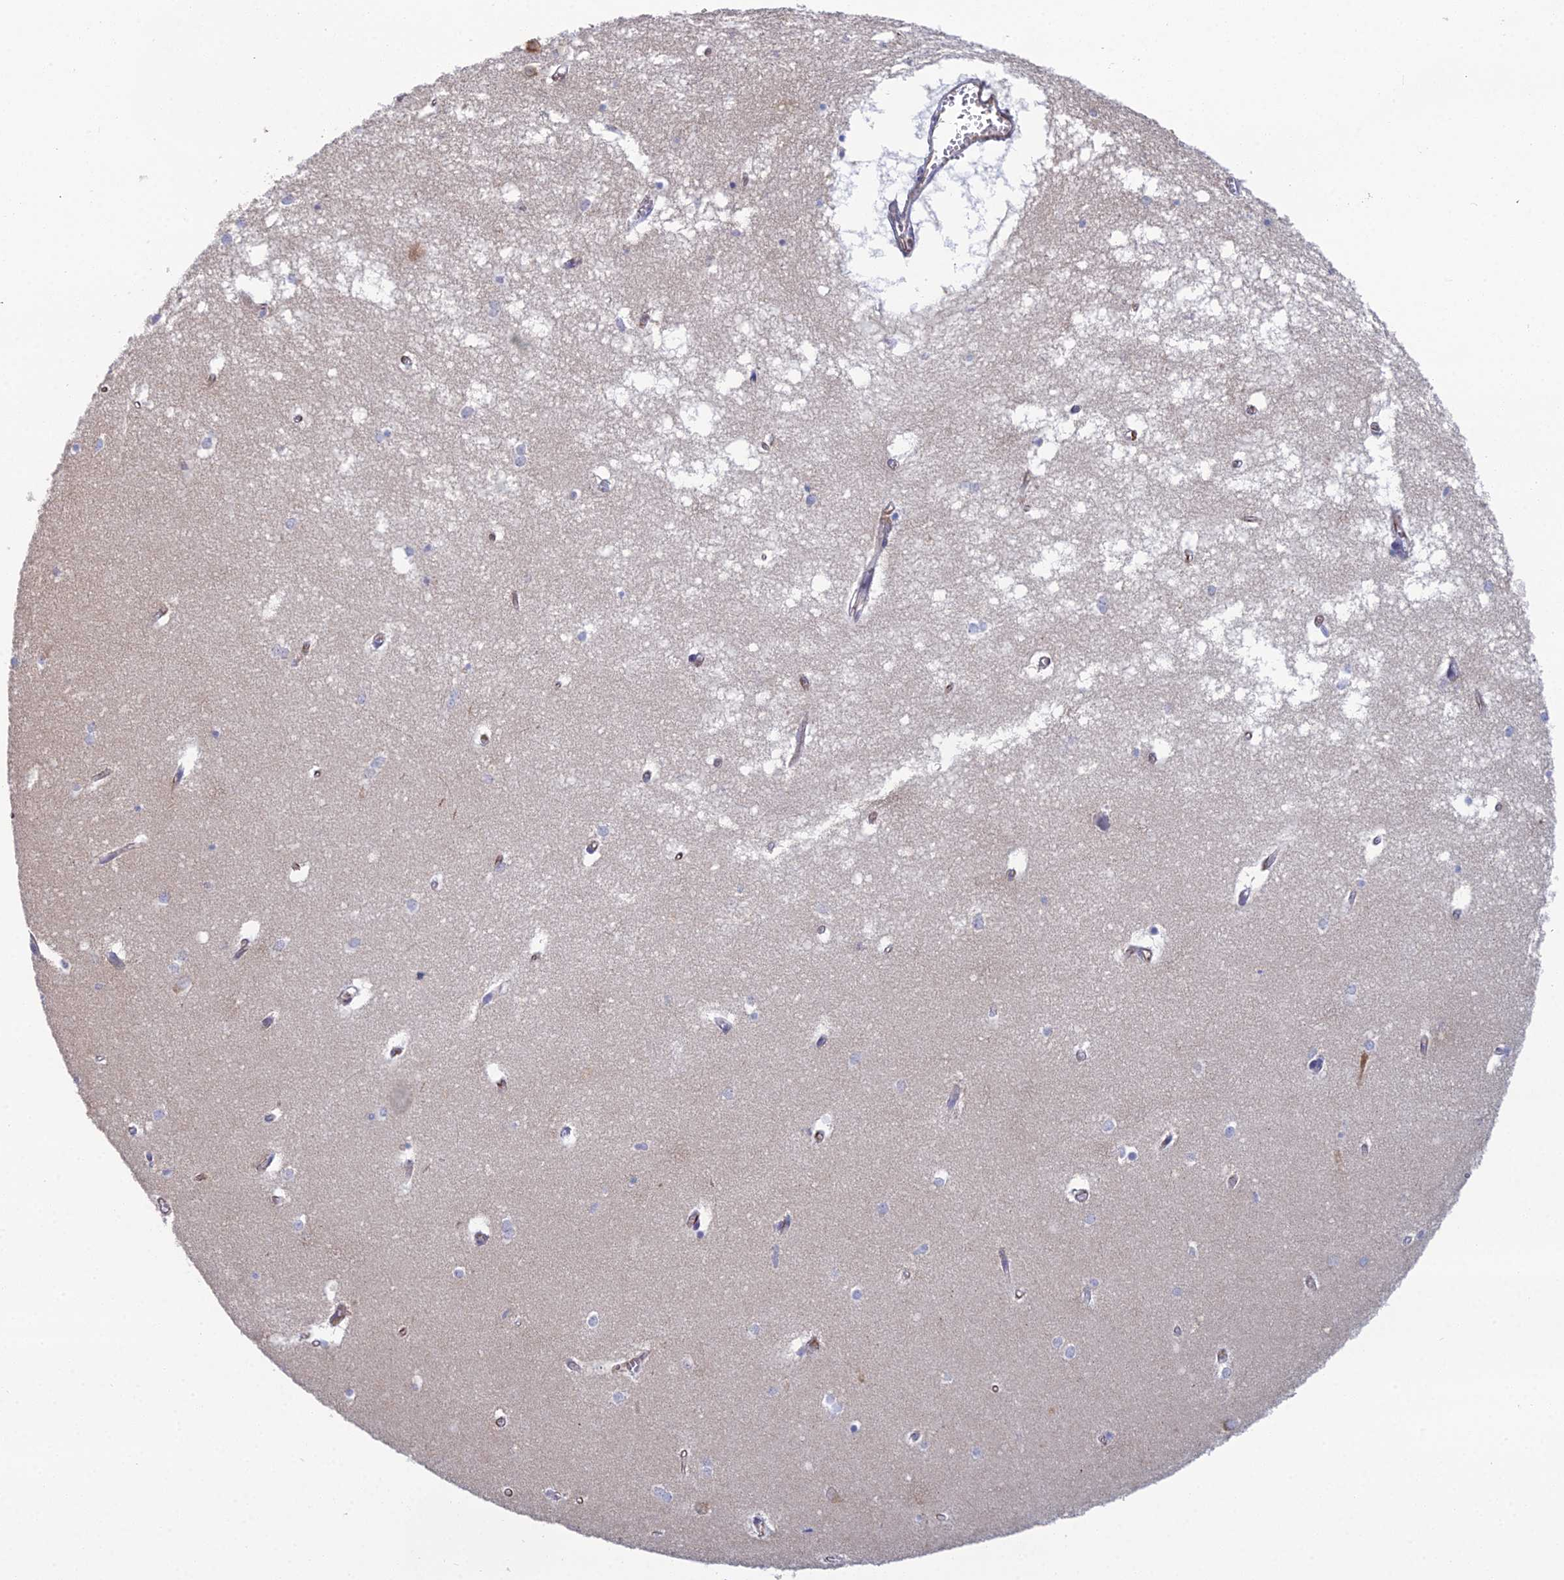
{"staining": {"intensity": "negative", "quantity": "none", "location": "none"}, "tissue": "hippocampus", "cell_type": "Glial cells", "image_type": "normal", "snomed": [{"axis": "morphology", "description": "Normal tissue, NOS"}, {"axis": "topography", "description": "Hippocampus"}], "caption": "This is an IHC histopathology image of unremarkable hippocampus. There is no staining in glial cells.", "gene": "CLVS2", "patient": {"sex": "male", "age": 70}}